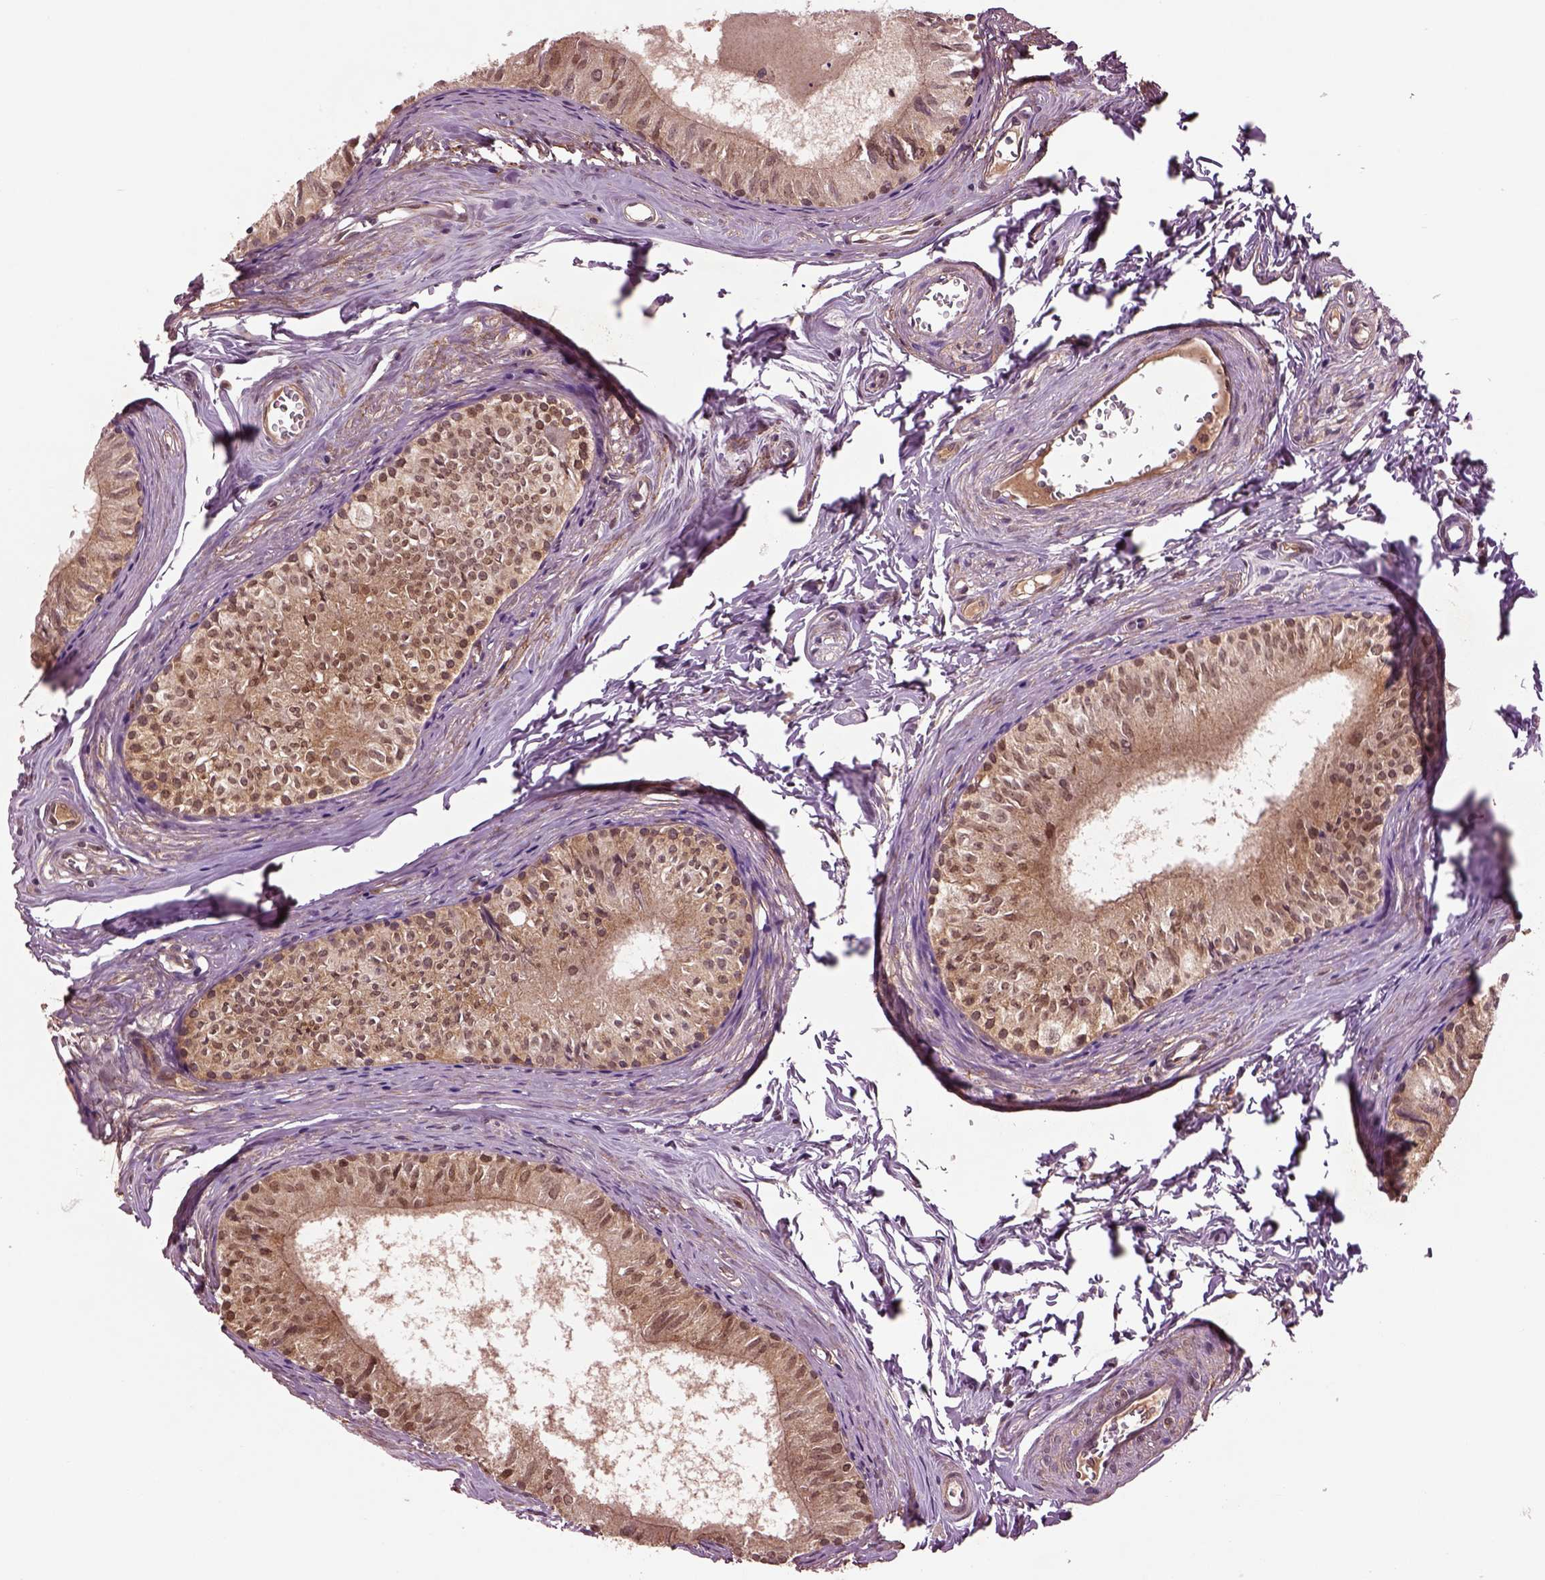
{"staining": {"intensity": "moderate", "quantity": ">75%", "location": "cytoplasmic/membranous,nuclear"}, "tissue": "epididymis", "cell_type": "Glandular cells", "image_type": "normal", "snomed": [{"axis": "morphology", "description": "Normal tissue, NOS"}, {"axis": "topography", "description": "Epididymis"}], "caption": "A brown stain shows moderate cytoplasmic/membranous,nuclear positivity of a protein in glandular cells of normal epididymis.", "gene": "MDP1", "patient": {"sex": "male", "age": 52}}